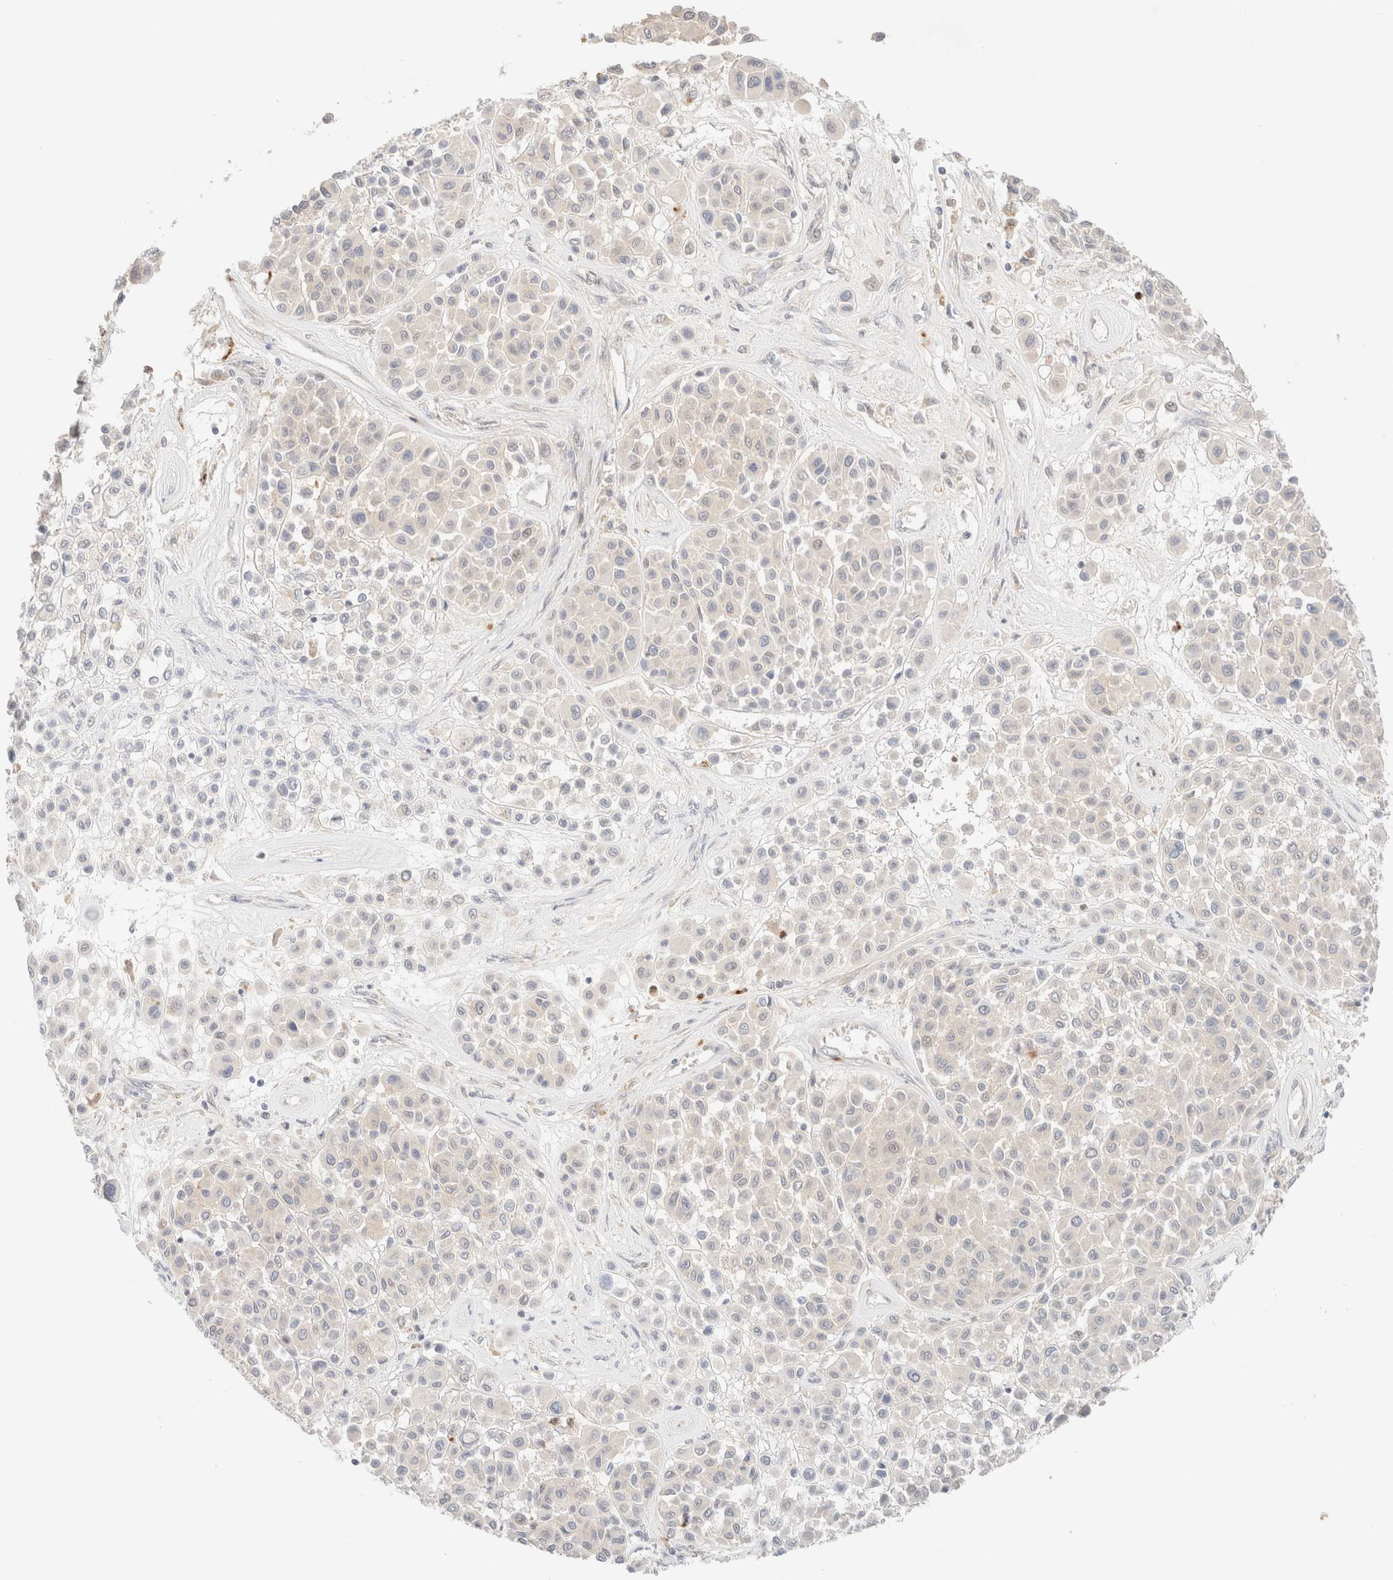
{"staining": {"intensity": "negative", "quantity": "none", "location": "none"}, "tissue": "melanoma", "cell_type": "Tumor cells", "image_type": "cancer", "snomed": [{"axis": "morphology", "description": "Malignant melanoma, Metastatic site"}, {"axis": "topography", "description": "Soft tissue"}], "caption": "Immunohistochemical staining of malignant melanoma (metastatic site) demonstrates no significant positivity in tumor cells.", "gene": "SGSM2", "patient": {"sex": "male", "age": 41}}